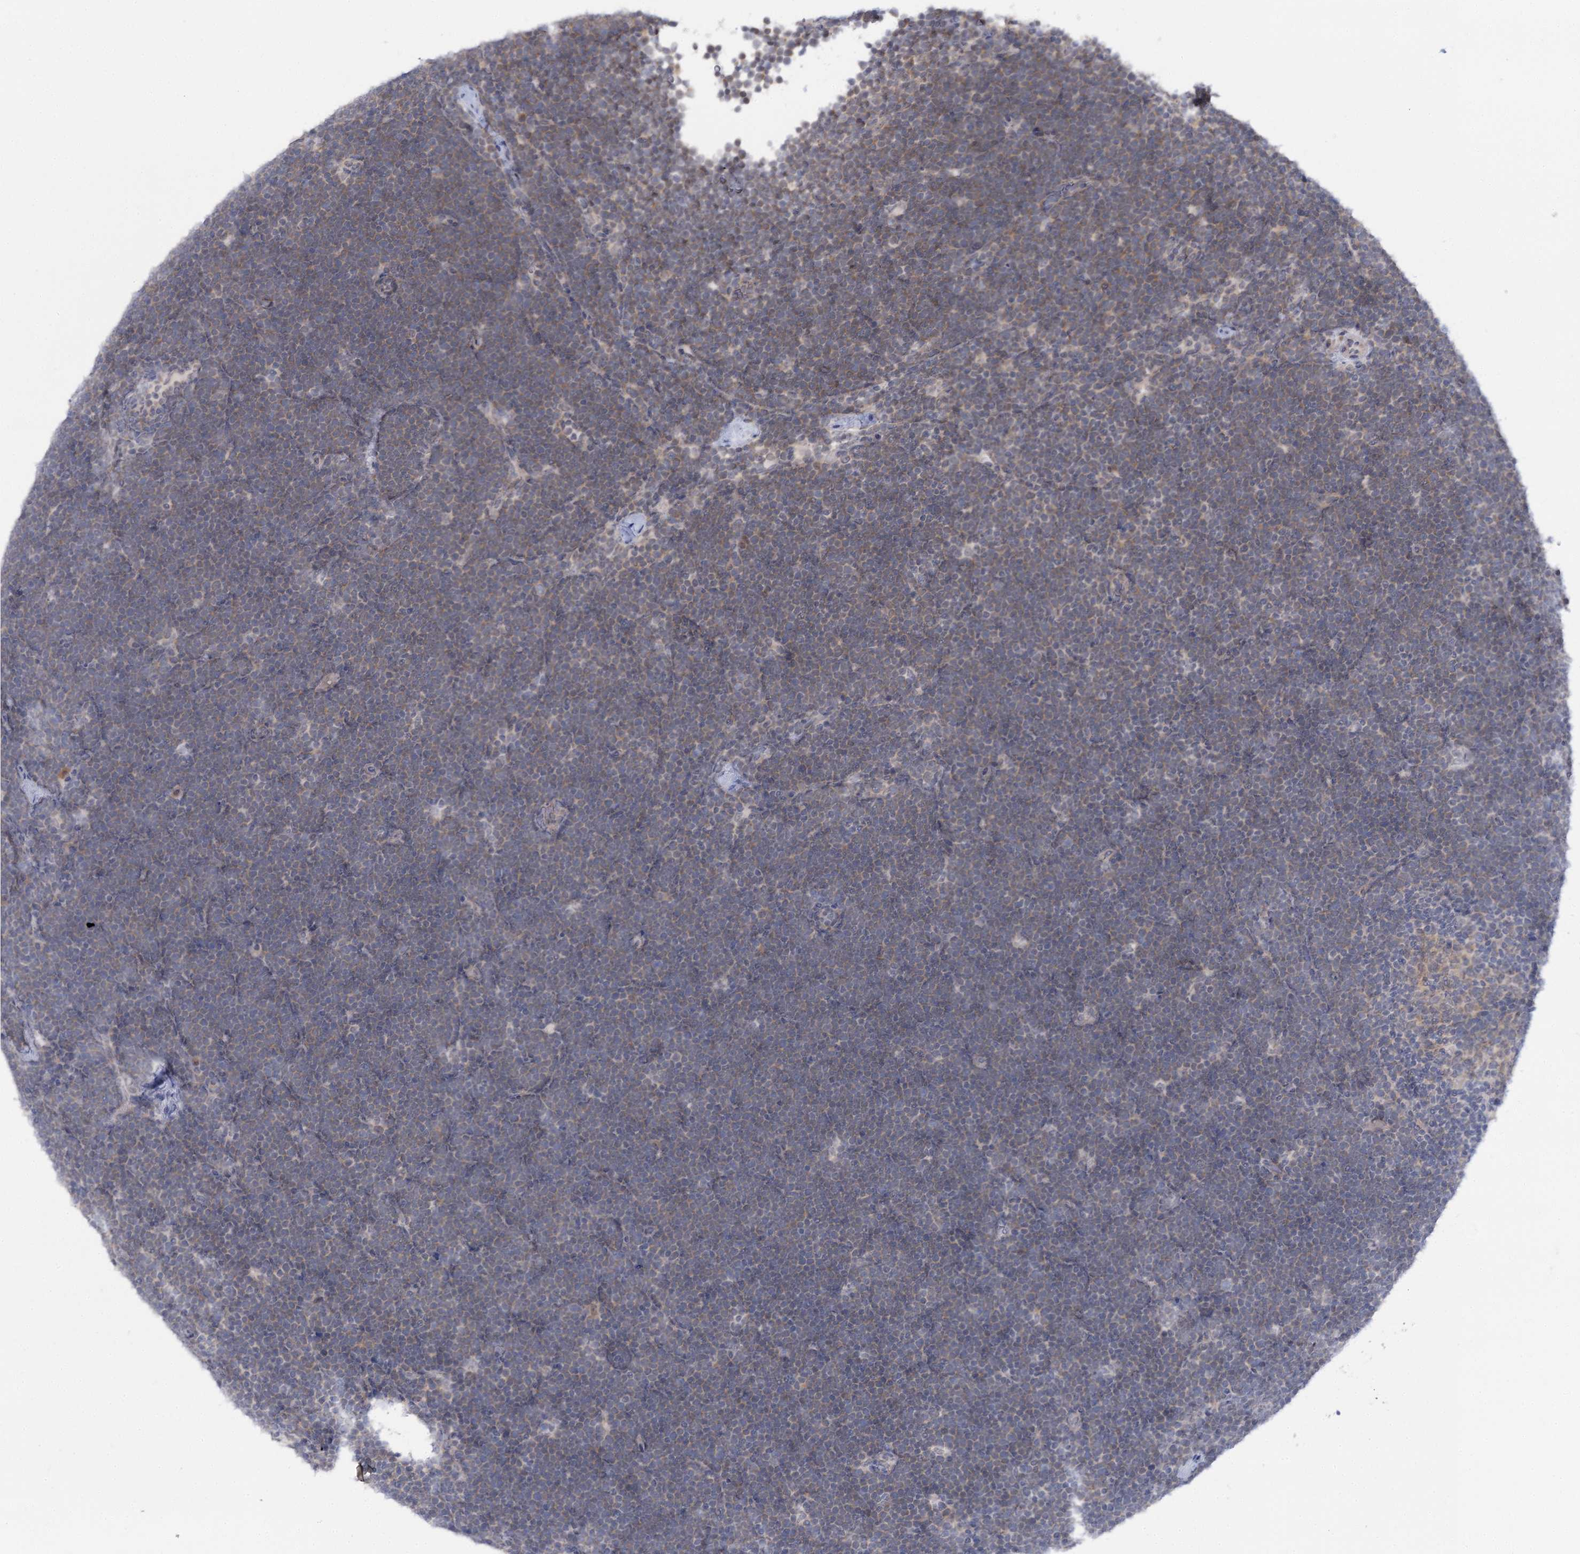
{"staining": {"intensity": "weak", "quantity": "<25%", "location": "cytoplasmic/membranous"}, "tissue": "lymphoma", "cell_type": "Tumor cells", "image_type": "cancer", "snomed": [{"axis": "morphology", "description": "Malignant lymphoma, non-Hodgkin's type, High grade"}, {"axis": "topography", "description": "Lymph node"}], "caption": "Tumor cells are negative for brown protein staining in high-grade malignant lymphoma, non-Hodgkin's type.", "gene": "PHYHIPL", "patient": {"sex": "male", "age": 13}}